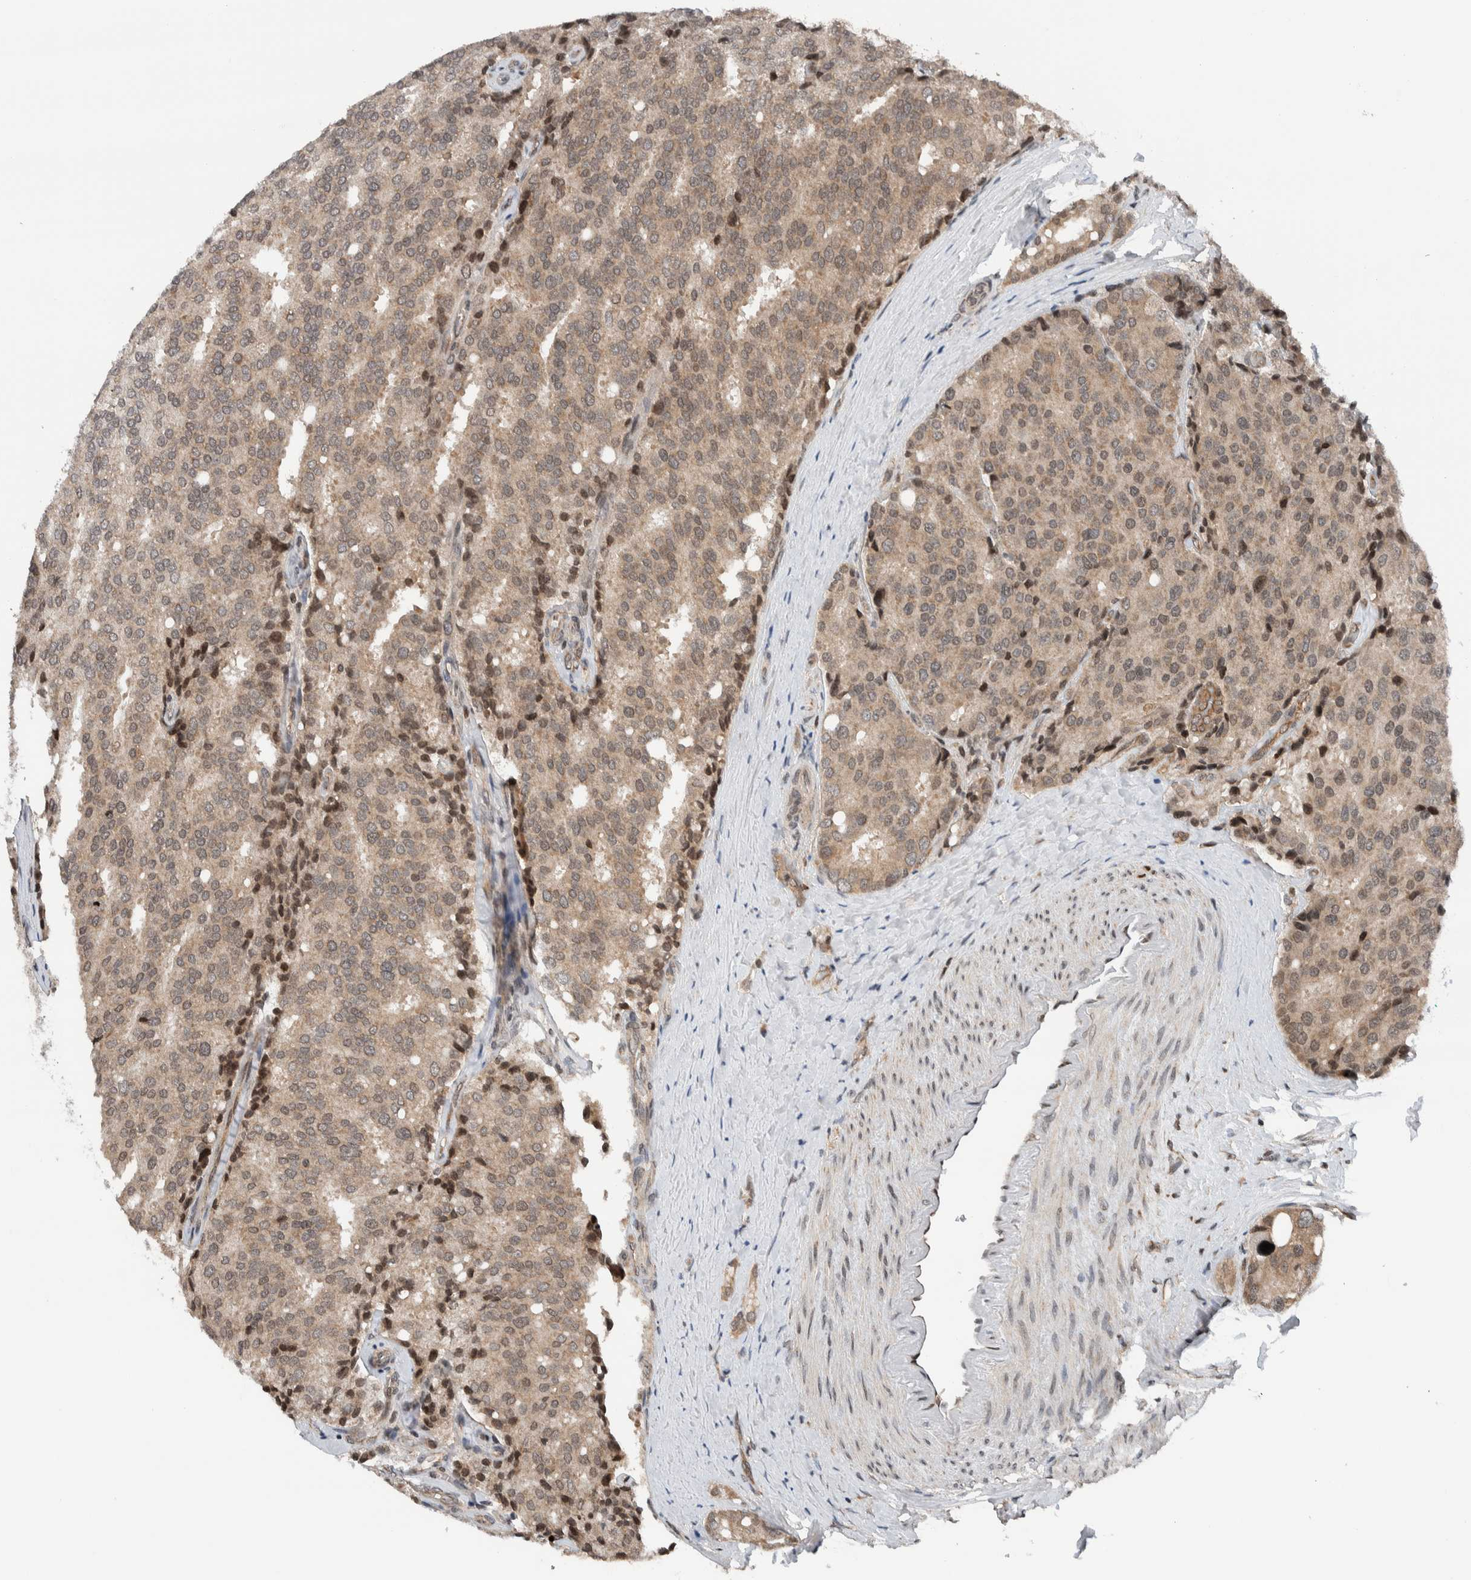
{"staining": {"intensity": "weak", "quantity": ">75%", "location": "cytoplasmic/membranous"}, "tissue": "prostate cancer", "cell_type": "Tumor cells", "image_type": "cancer", "snomed": [{"axis": "morphology", "description": "Adenocarcinoma, High grade"}, {"axis": "topography", "description": "Prostate"}], "caption": "Immunohistochemistry image of human prostate cancer stained for a protein (brown), which reveals low levels of weak cytoplasmic/membranous staining in approximately >75% of tumor cells.", "gene": "NPLOC4", "patient": {"sex": "male", "age": 50}}